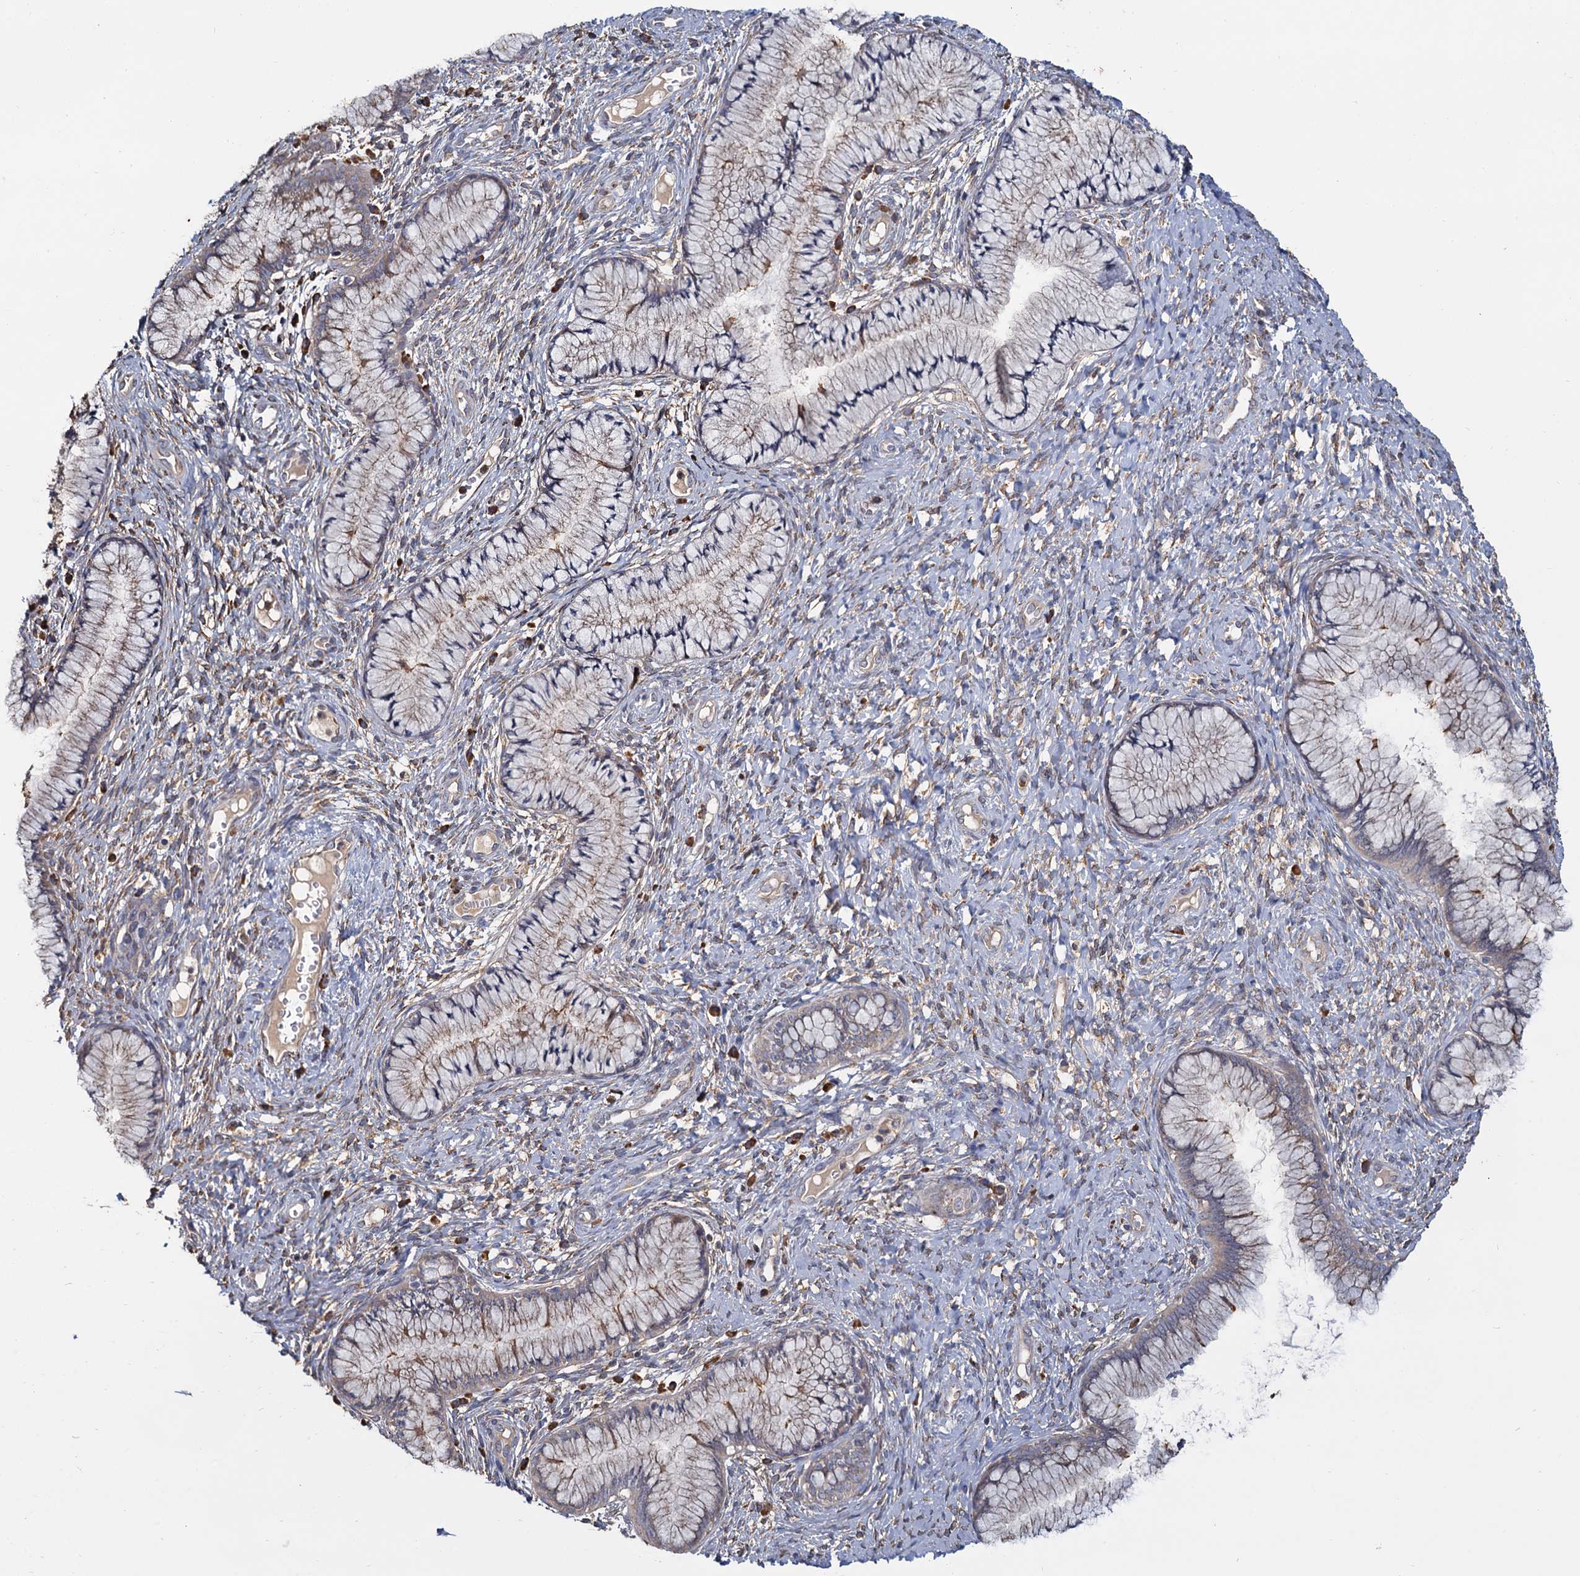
{"staining": {"intensity": "weak", "quantity": ">75%", "location": "cytoplasmic/membranous"}, "tissue": "cervix", "cell_type": "Glandular cells", "image_type": "normal", "snomed": [{"axis": "morphology", "description": "Normal tissue, NOS"}, {"axis": "topography", "description": "Cervix"}], "caption": "This micrograph demonstrates normal cervix stained with immunohistochemistry to label a protein in brown. The cytoplasmic/membranous of glandular cells show weak positivity for the protein. Nuclei are counter-stained blue.", "gene": "LRRC51", "patient": {"sex": "female", "age": 42}}